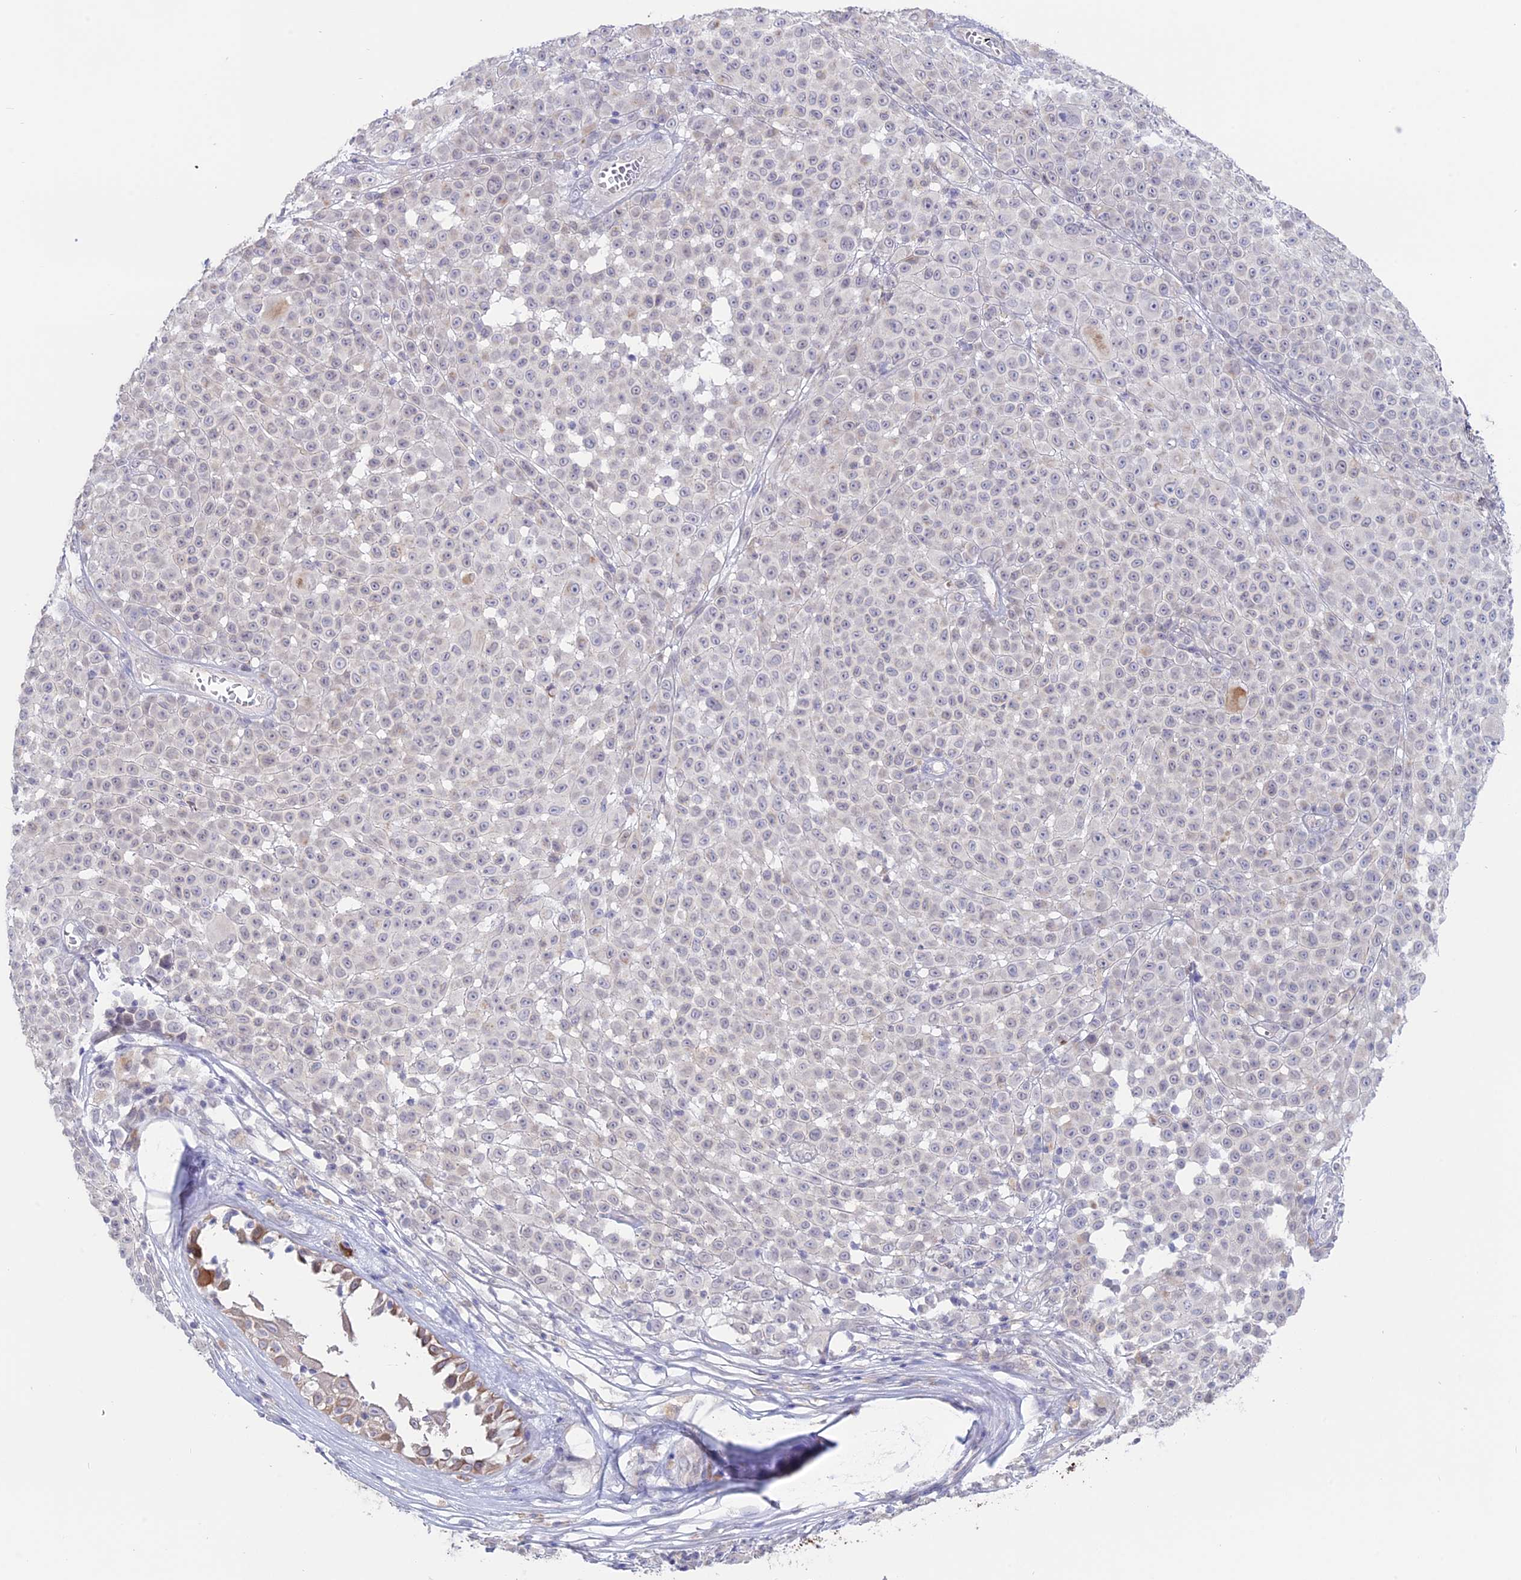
{"staining": {"intensity": "negative", "quantity": "none", "location": "none"}, "tissue": "melanoma", "cell_type": "Tumor cells", "image_type": "cancer", "snomed": [{"axis": "morphology", "description": "Malignant melanoma, NOS"}, {"axis": "topography", "description": "Skin"}], "caption": "Protein analysis of malignant melanoma displays no significant staining in tumor cells. (IHC, brightfield microscopy, high magnification).", "gene": "MYO5B", "patient": {"sex": "female", "age": 94}}